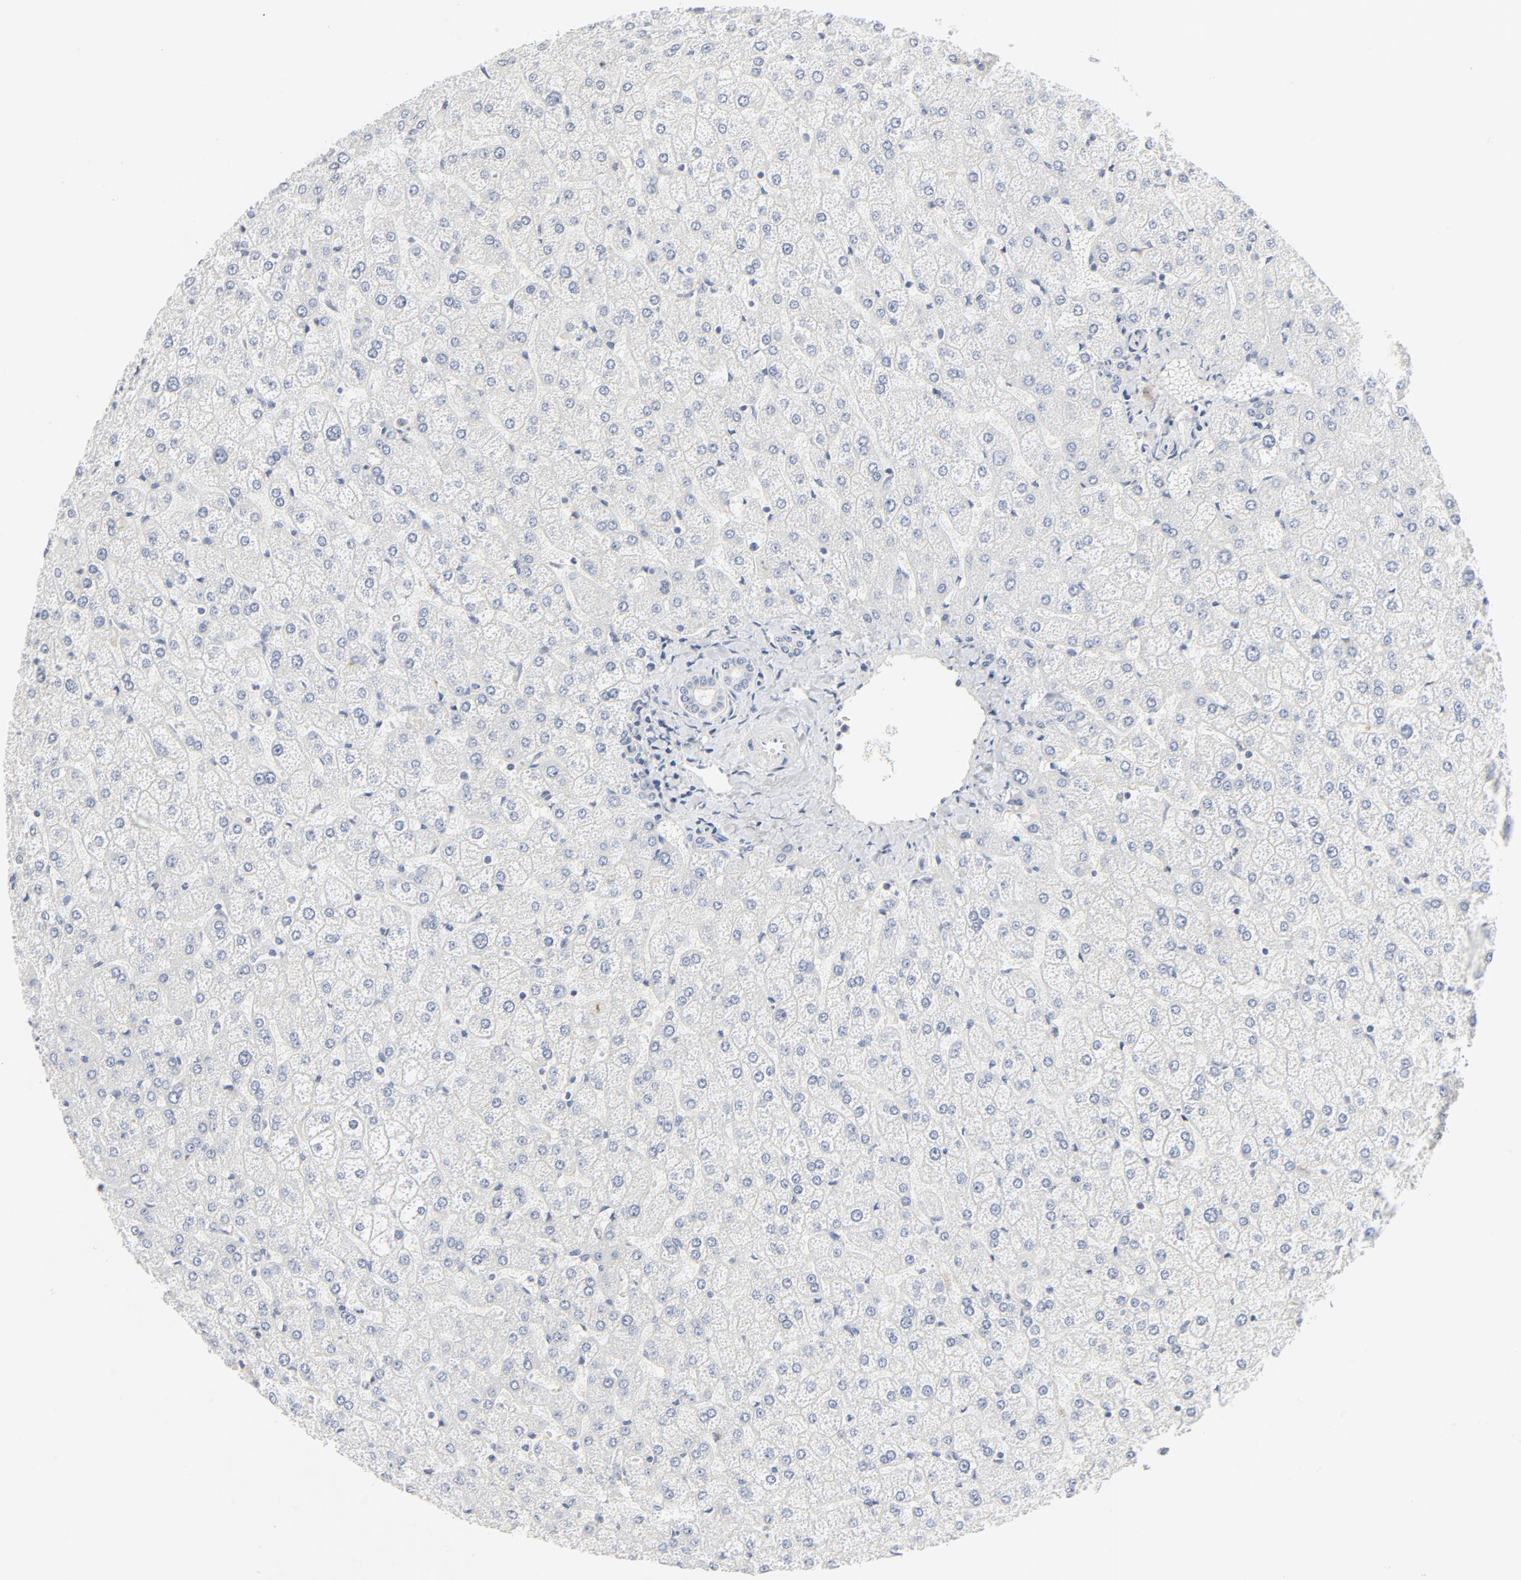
{"staining": {"intensity": "negative", "quantity": "none", "location": "none"}, "tissue": "liver", "cell_type": "Cholangiocytes", "image_type": "normal", "snomed": [{"axis": "morphology", "description": "Normal tissue, NOS"}, {"axis": "topography", "description": "Liver"}], "caption": "Immunohistochemistry image of normal liver stained for a protein (brown), which reveals no staining in cholangiocytes. Brightfield microscopy of IHC stained with DAB (3,3'-diaminobenzidine) (brown) and hematoxylin (blue), captured at high magnification.", "gene": "RABEP1", "patient": {"sex": "female", "age": 32}}